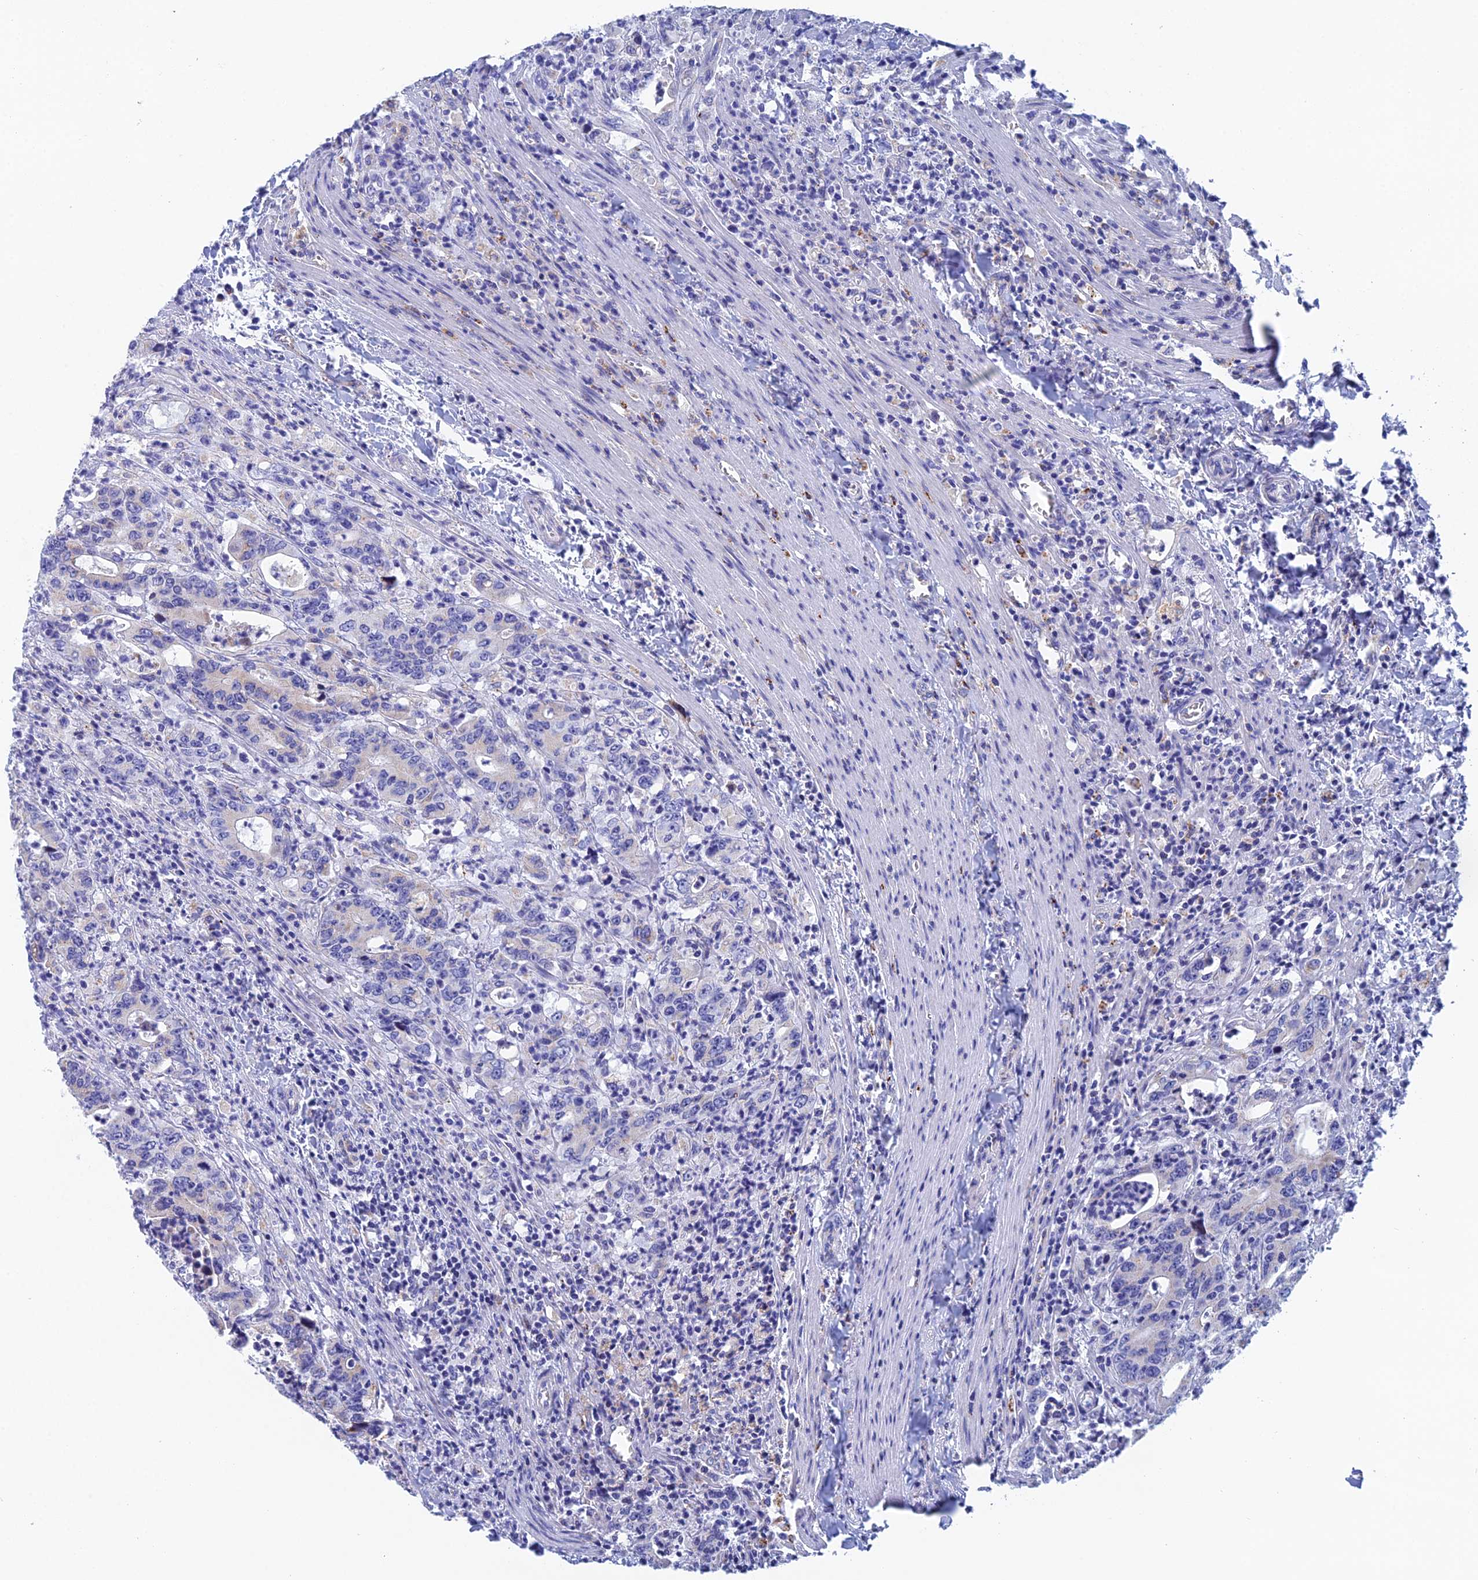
{"staining": {"intensity": "negative", "quantity": "none", "location": "none"}, "tissue": "colorectal cancer", "cell_type": "Tumor cells", "image_type": "cancer", "snomed": [{"axis": "morphology", "description": "Adenocarcinoma, NOS"}, {"axis": "topography", "description": "Colon"}], "caption": "High magnification brightfield microscopy of colorectal adenocarcinoma stained with DAB (3,3'-diaminobenzidine) (brown) and counterstained with hematoxylin (blue): tumor cells show no significant expression.", "gene": "CFAP210", "patient": {"sex": "female", "age": 75}}